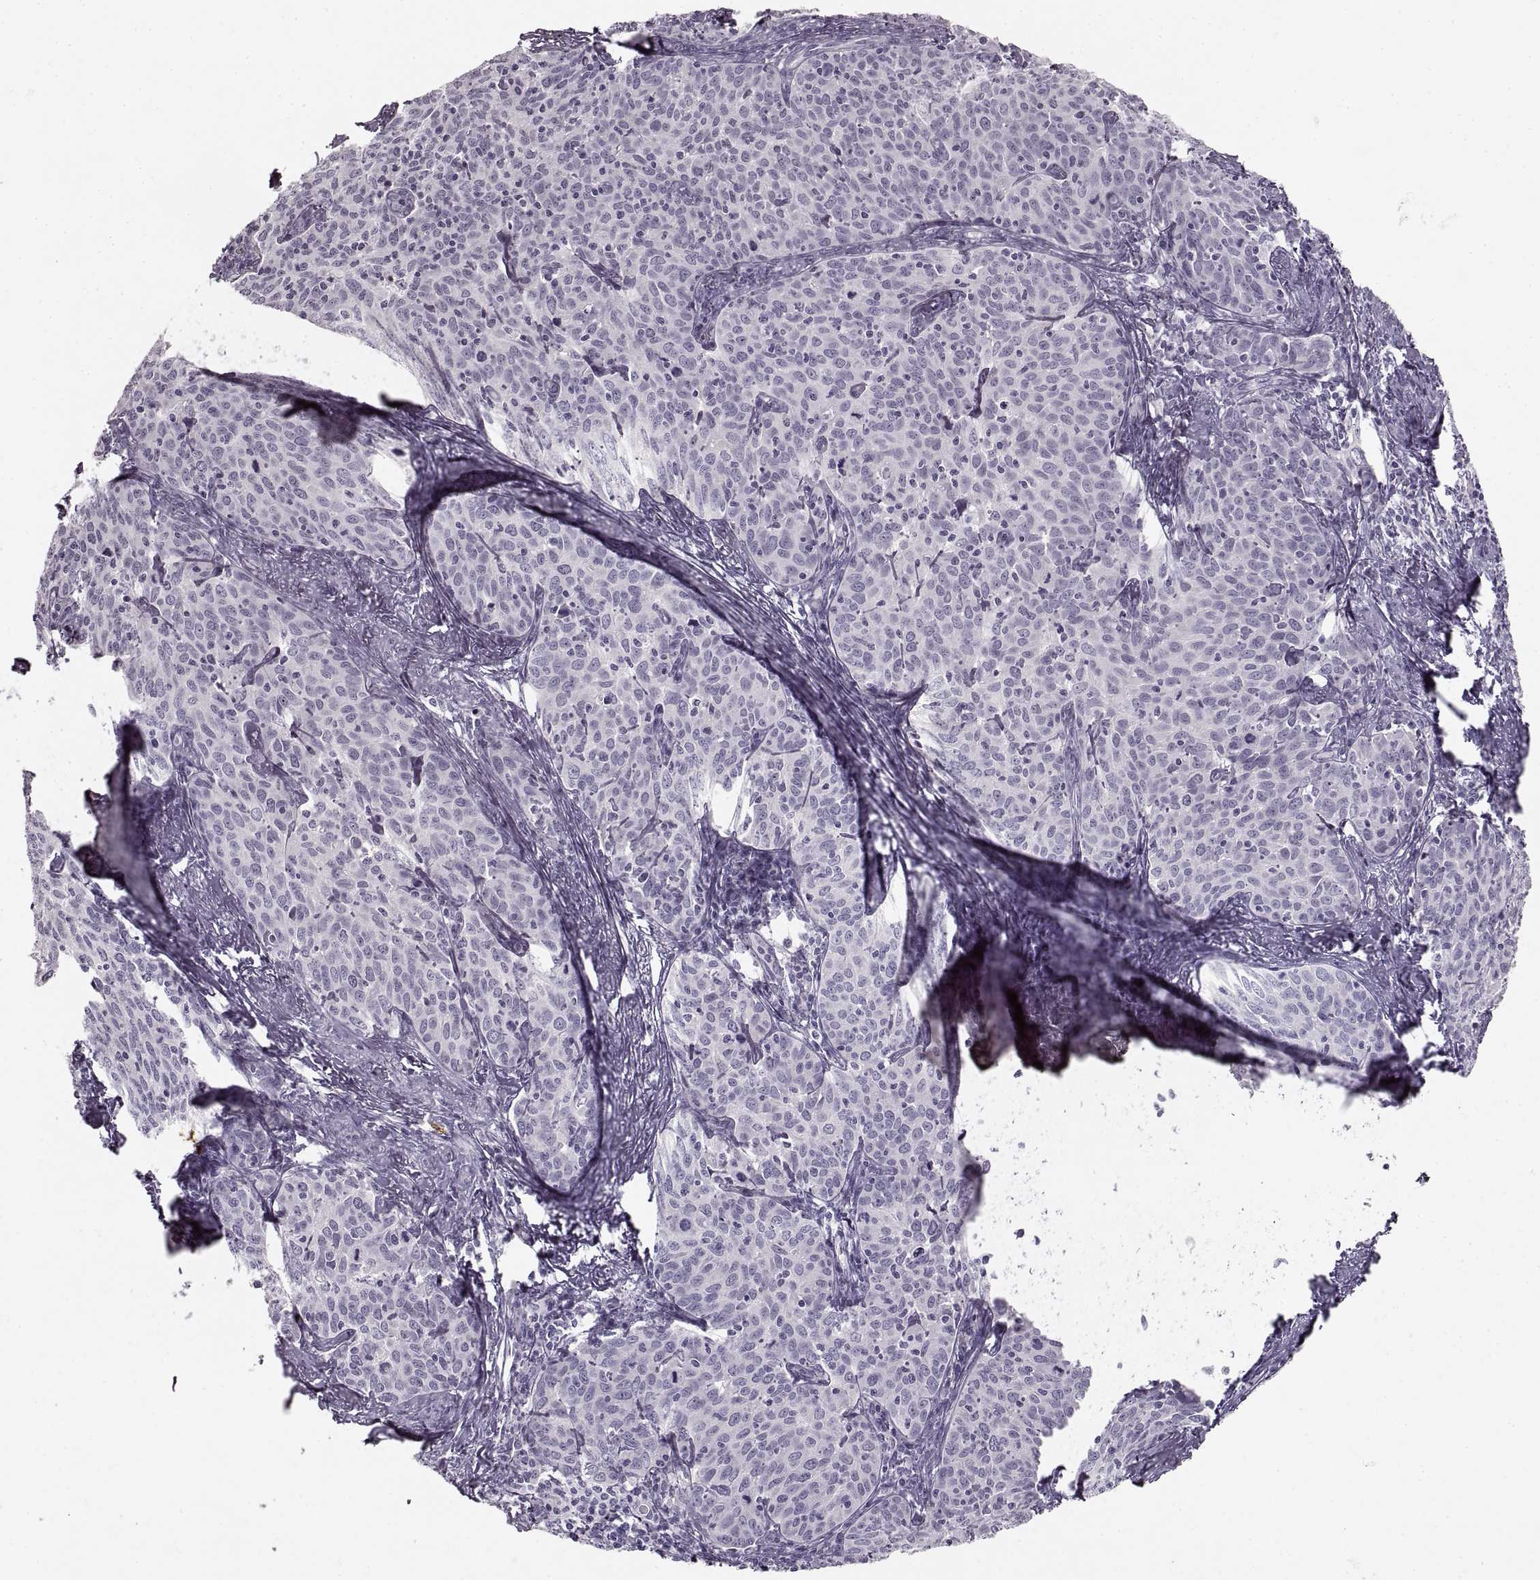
{"staining": {"intensity": "negative", "quantity": "none", "location": "none"}, "tissue": "cervical cancer", "cell_type": "Tumor cells", "image_type": "cancer", "snomed": [{"axis": "morphology", "description": "Squamous cell carcinoma, NOS"}, {"axis": "topography", "description": "Cervix"}], "caption": "There is no significant expression in tumor cells of cervical cancer (squamous cell carcinoma).", "gene": "CNTN1", "patient": {"sex": "female", "age": 62}}